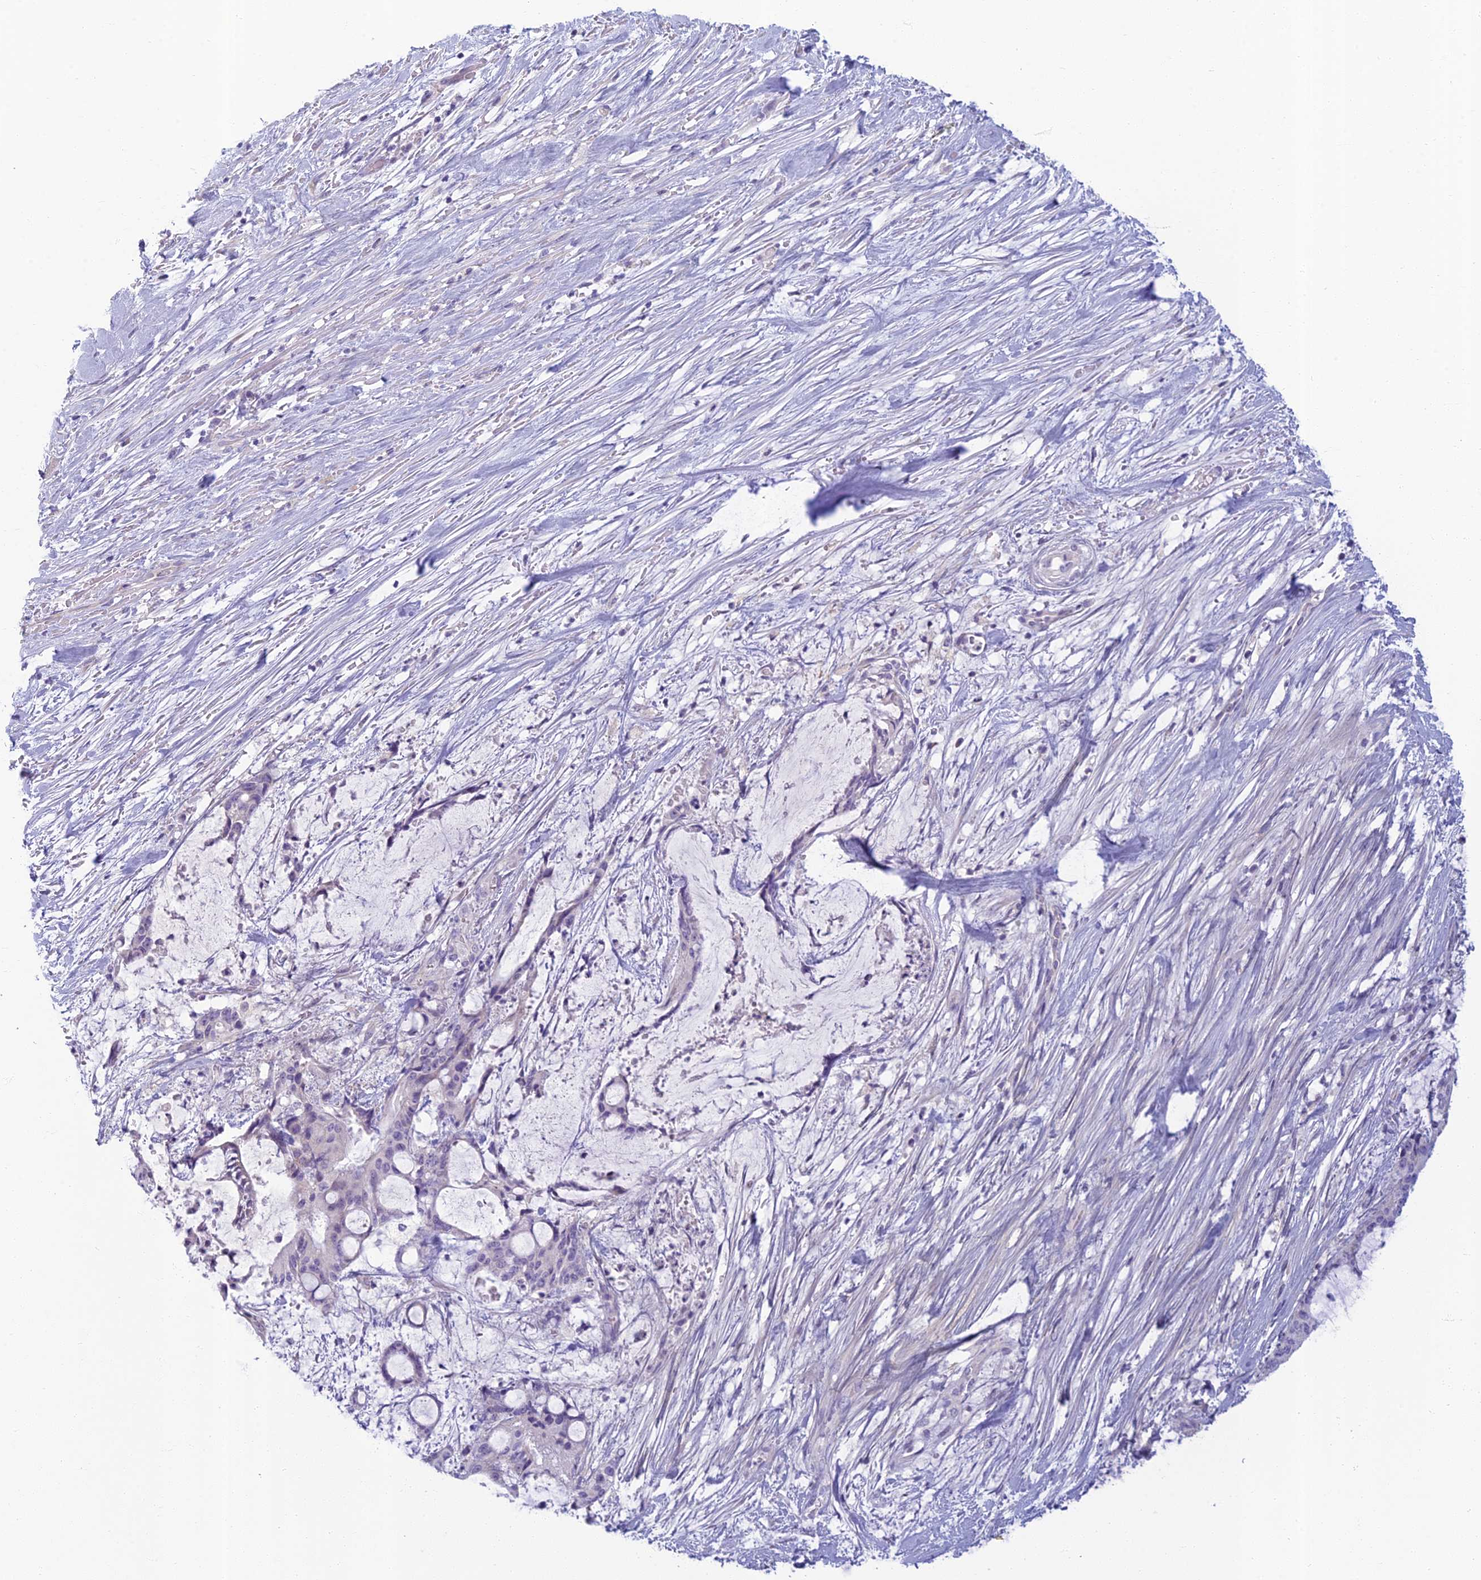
{"staining": {"intensity": "negative", "quantity": "none", "location": "none"}, "tissue": "liver cancer", "cell_type": "Tumor cells", "image_type": "cancer", "snomed": [{"axis": "morphology", "description": "Normal tissue, NOS"}, {"axis": "morphology", "description": "Cholangiocarcinoma"}, {"axis": "topography", "description": "Liver"}, {"axis": "topography", "description": "Peripheral nerve tissue"}], "caption": "Protein analysis of liver cholangiocarcinoma shows no significant positivity in tumor cells.", "gene": "SLC25A41", "patient": {"sex": "female", "age": 73}}